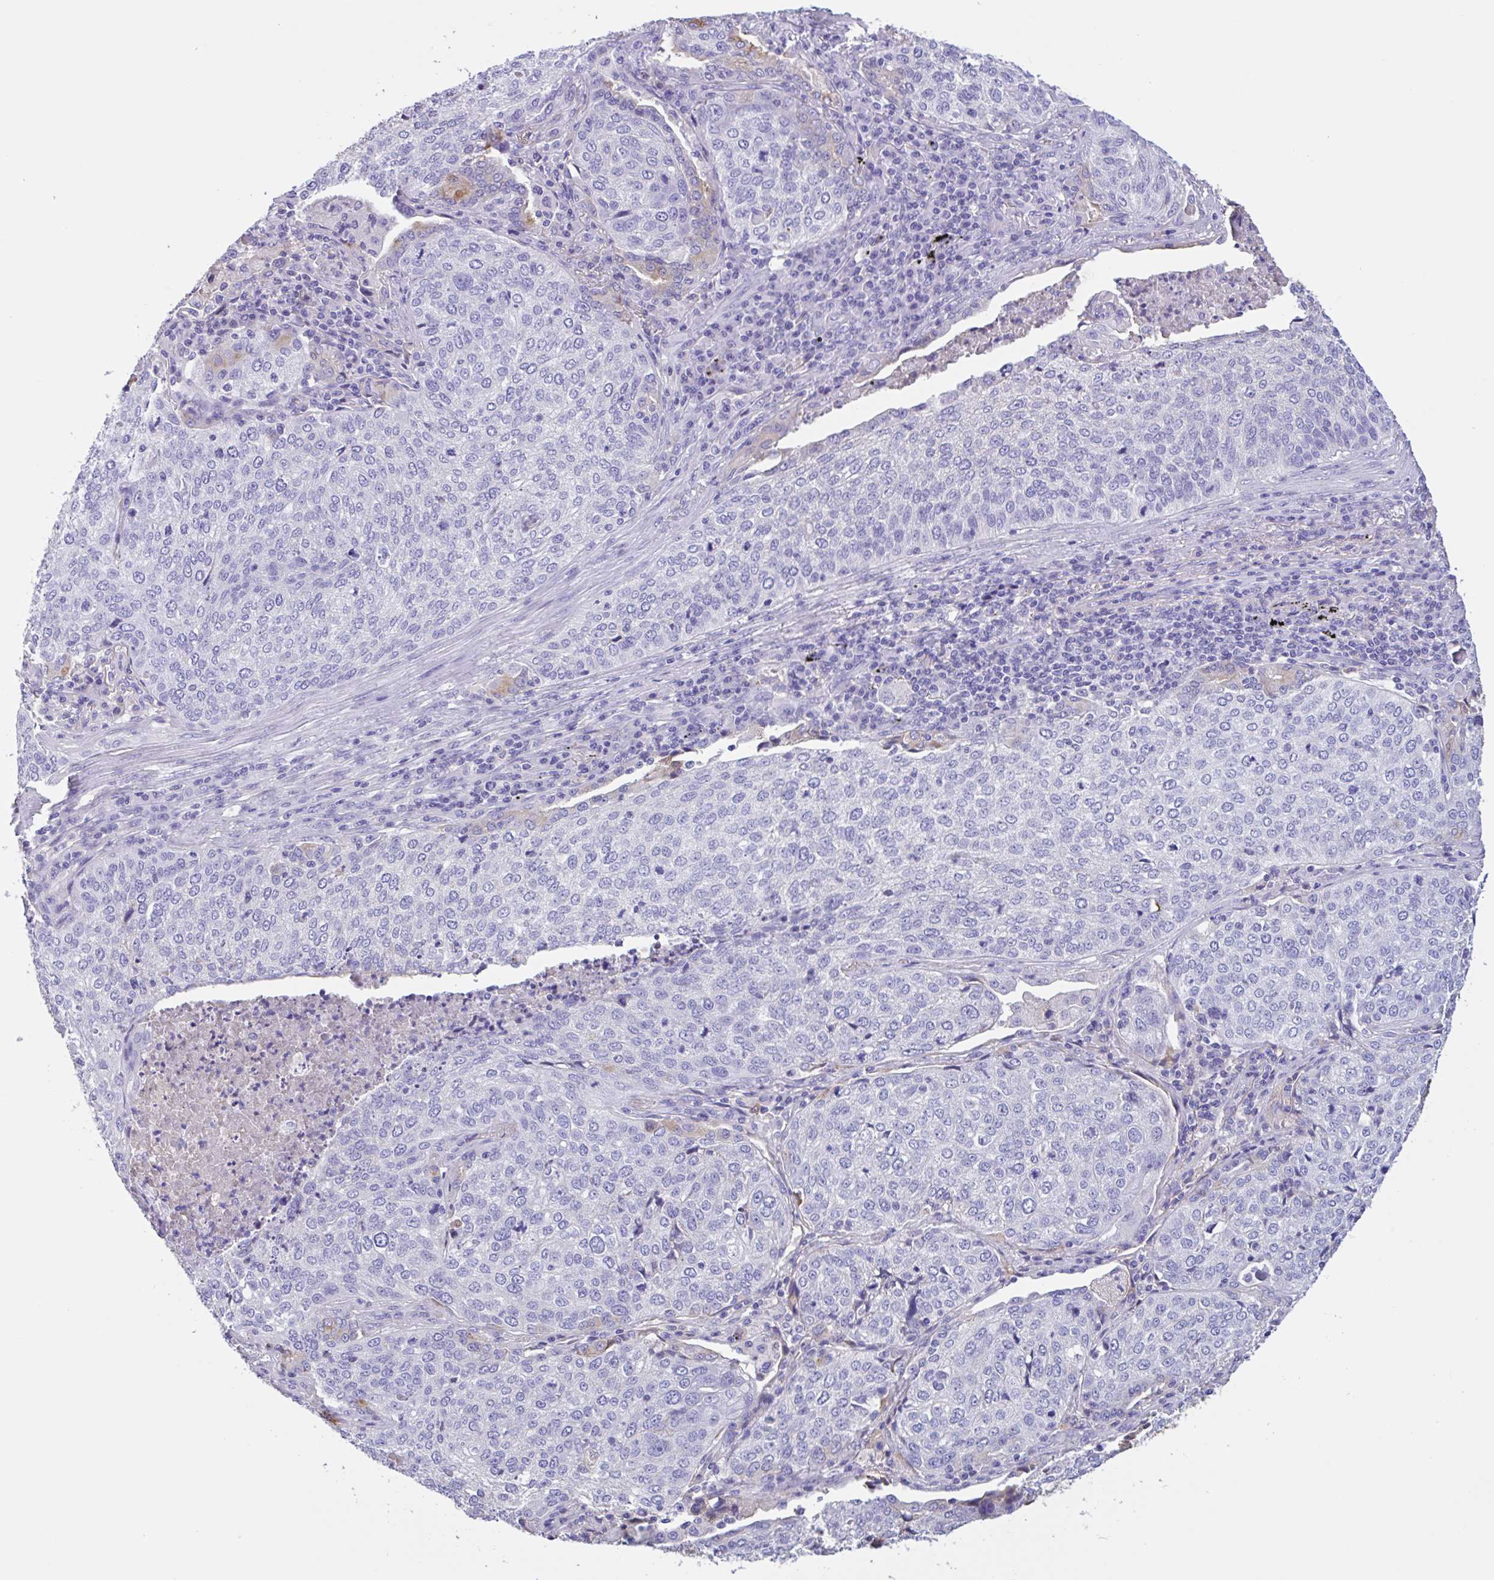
{"staining": {"intensity": "negative", "quantity": "none", "location": "none"}, "tissue": "lung cancer", "cell_type": "Tumor cells", "image_type": "cancer", "snomed": [{"axis": "morphology", "description": "Squamous cell carcinoma, NOS"}, {"axis": "topography", "description": "Lung"}], "caption": "This is an IHC micrograph of lung cancer. There is no expression in tumor cells.", "gene": "LARGE2", "patient": {"sex": "male", "age": 63}}